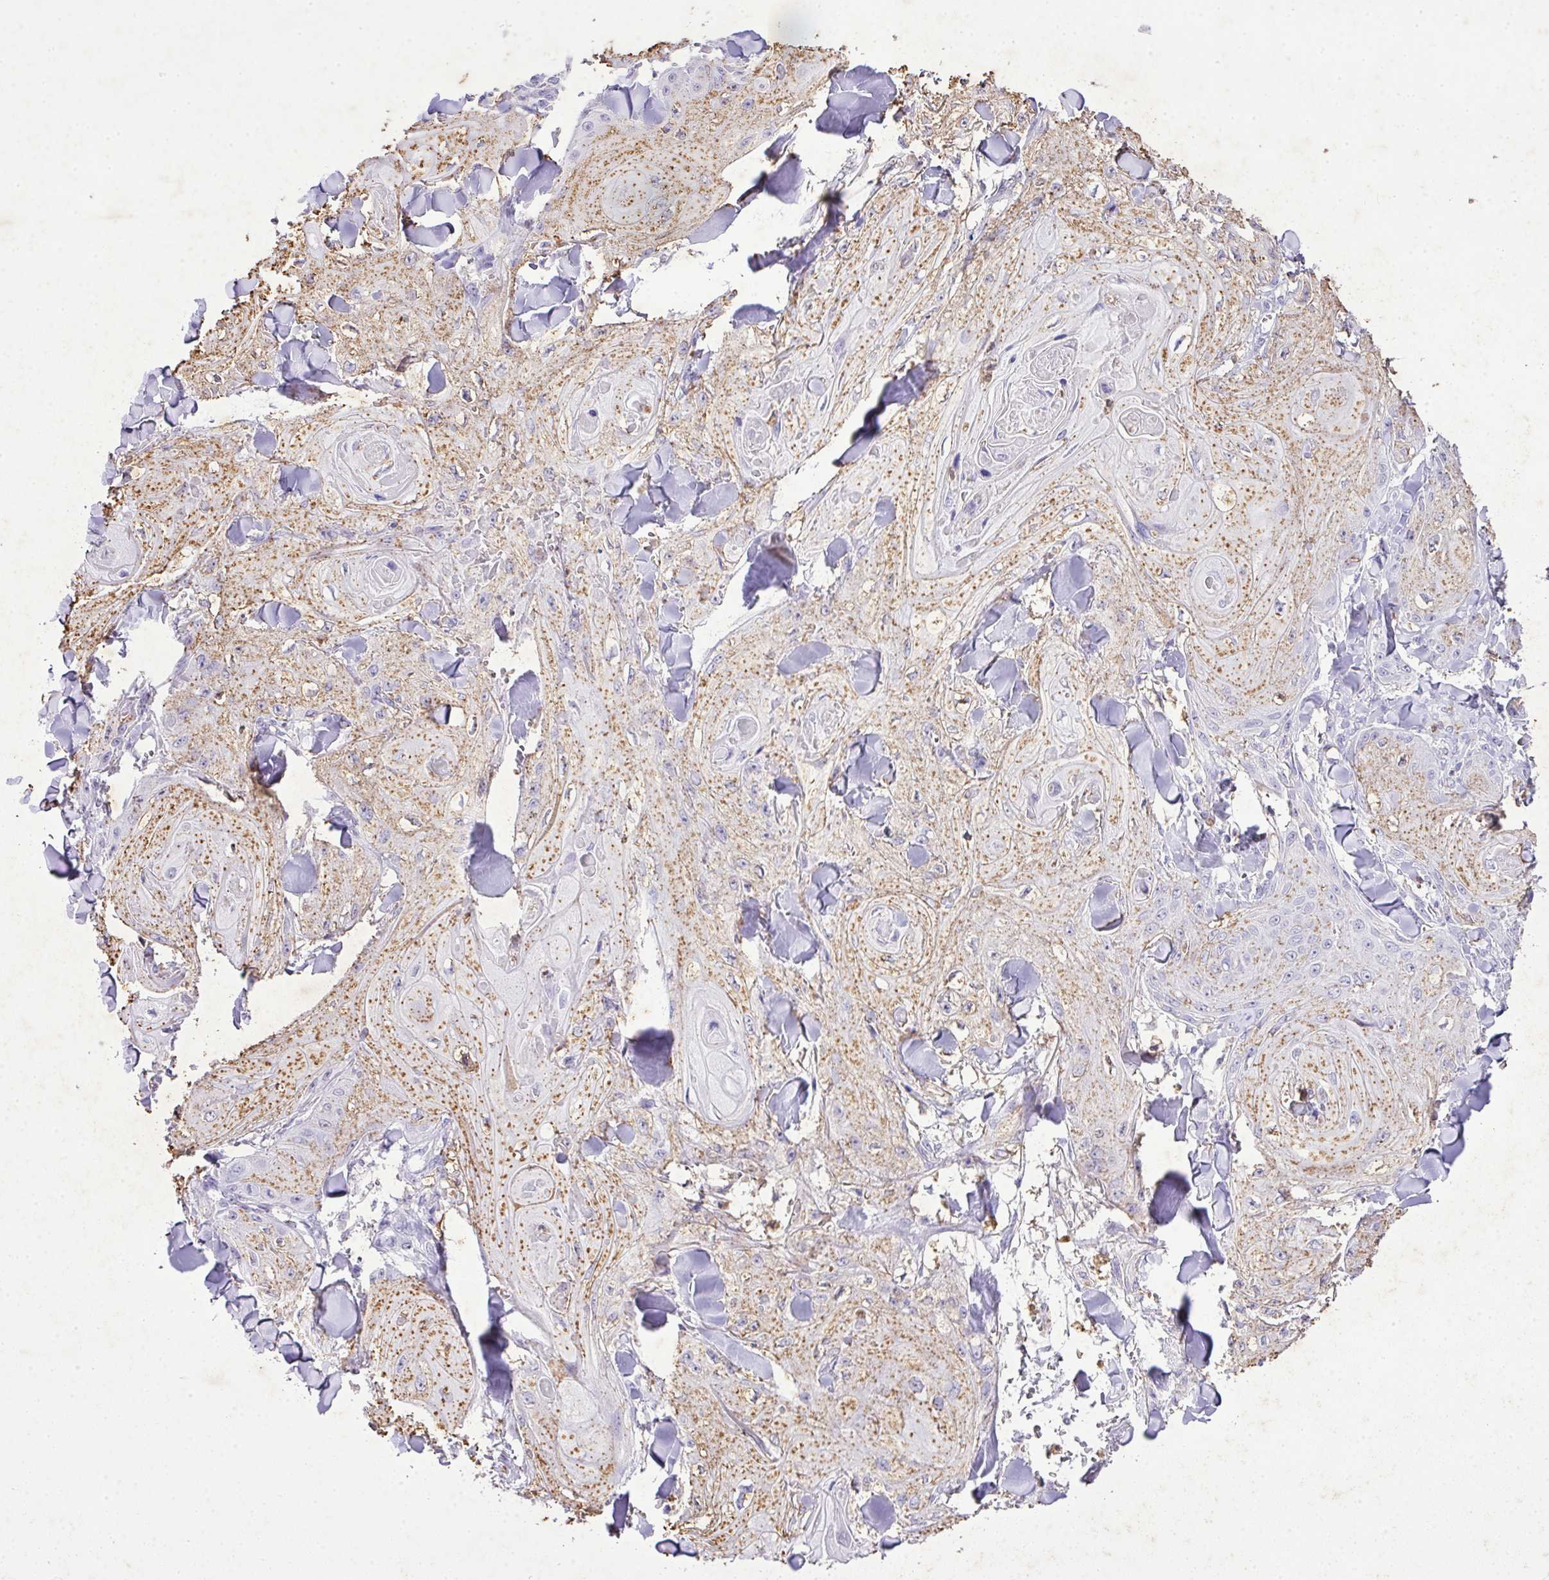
{"staining": {"intensity": "weak", "quantity": "25%-75%", "location": "cytoplasmic/membranous"}, "tissue": "skin cancer", "cell_type": "Tumor cells", "image_type": "cancer", "snomed": [{"axis": "morphology", "description": "Squamous cell carcinoma, NOS"}, {"axis": "topography", "description": "Skin"}], "caption": "Immunohistochemical staining of skin cancer exhibits low levels of weak cytoplasmic/membranous expression in about 25%-75% of tumor cells.", "gene": "KCNJ11", "patient": {"sex": "male", "age": 74}}